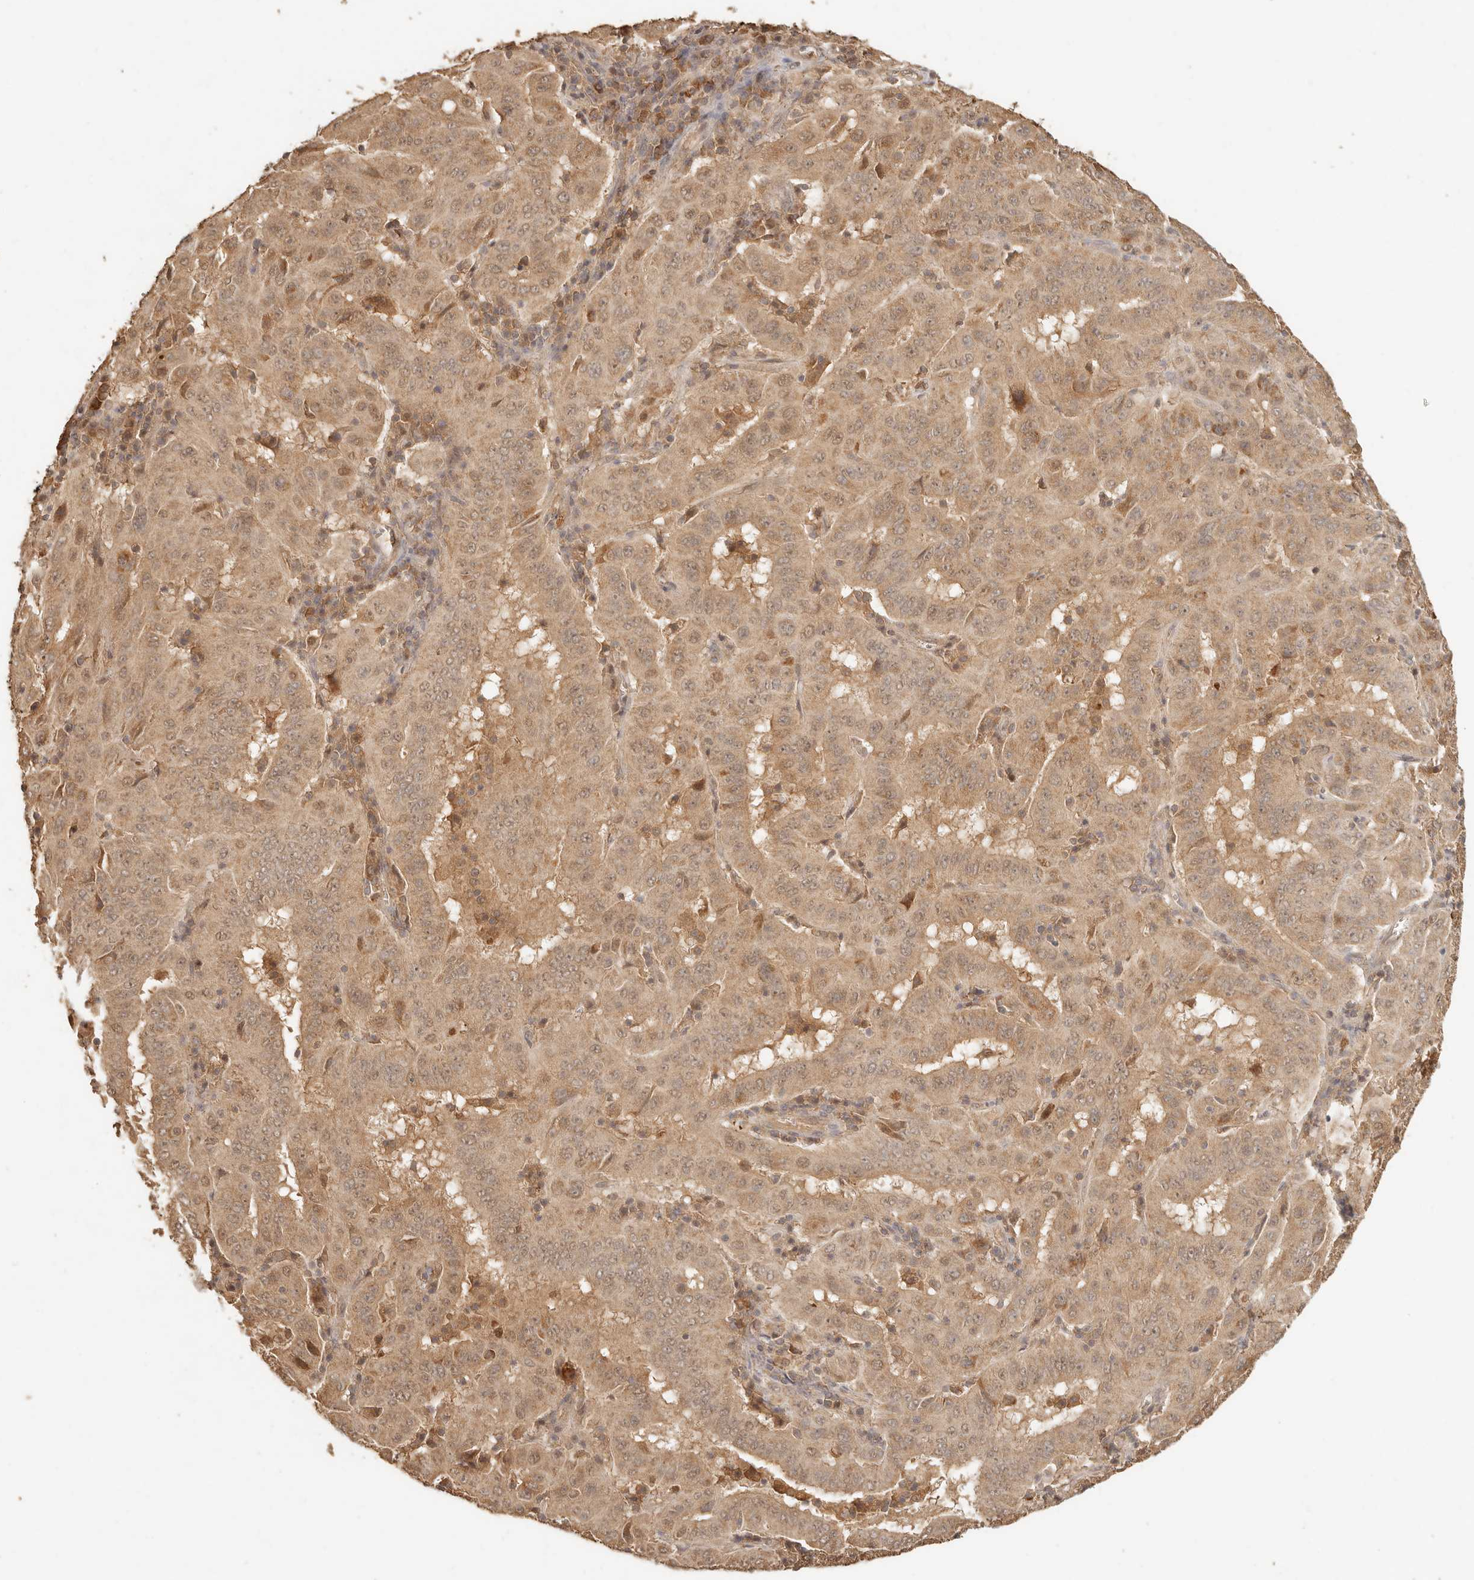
{"staining": {"intensity": "moderate", "quantity": ">75%", "location": "cytoplasmic/membranous"}, "tissue": "pancreatic cancer", "cell_type": "Tumor cells", "image_type": "cancer", "snomed": [{"axis": "morphology", "description": "Adenocarcinoma, NOS"}, {"axis": "topography", "description": "Pancreas"}], "caption": "Immunohistochemical staining of pancreatic adenocarcinoma displays medium levels of moderate cytoplasmic/membranous protein staining in approximately >75% of tumor cells.", "gene": "INTS11", "patient": {"sex": "male", "age": 63}}